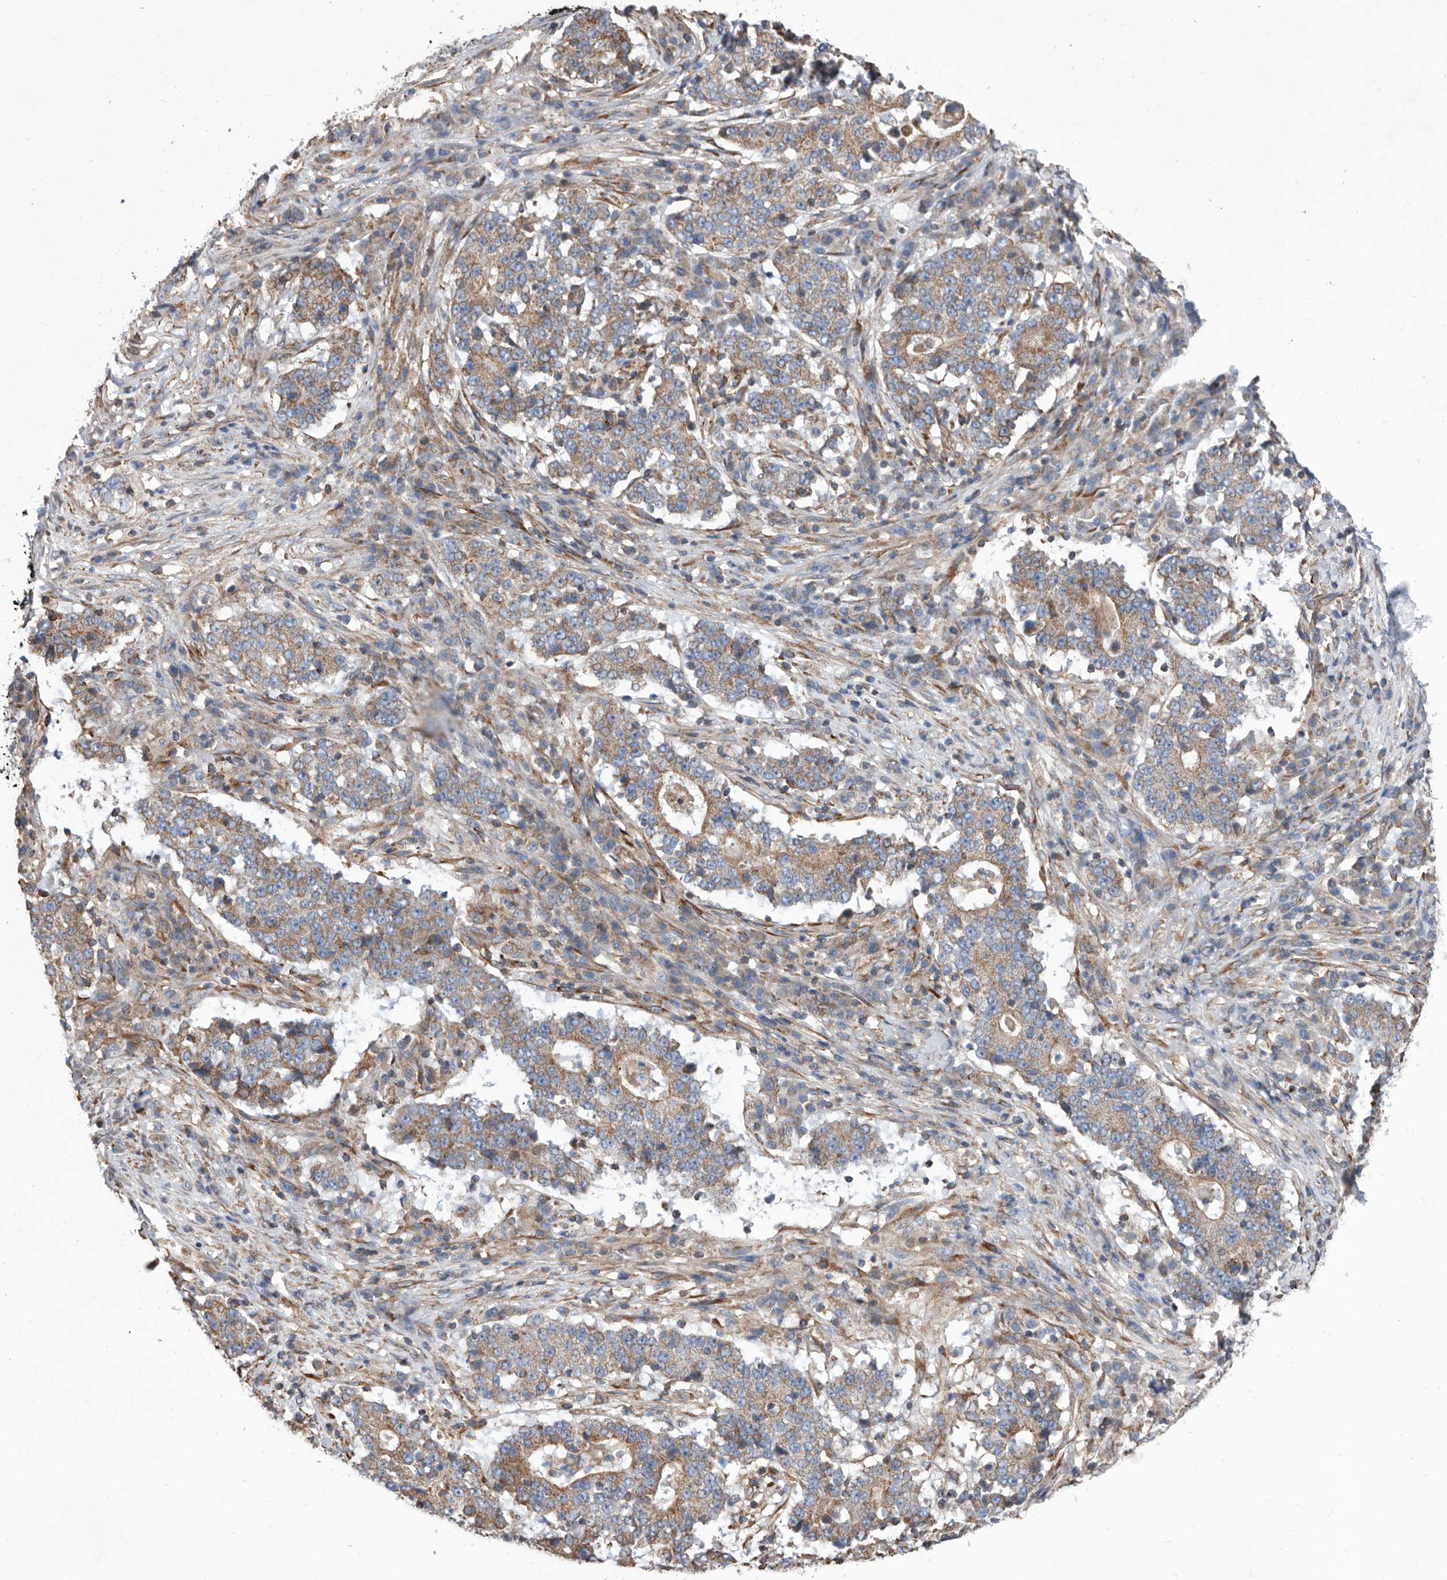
{"staining": {"intensity": "moderate", "quantity": ">75%", "location": "cytoplasmic/membranous"}, "tissue": "stomach cancer", "cell_type": "Tumor cells", "image_type": "cancer", "snomed": [{"axis": "morphology", "description": "Adenocarcinoma, NOS"}, {"axis": "topography", "description": "Stomach"}], "caption": "Moderate cytoplasmic/membranous expression for a protein is seen in about >75% of tumor cells of stomach adenocarcinoma using IHC.", "gene": "ATP13A3", "patient": {"sex": "male", "age": 59}}